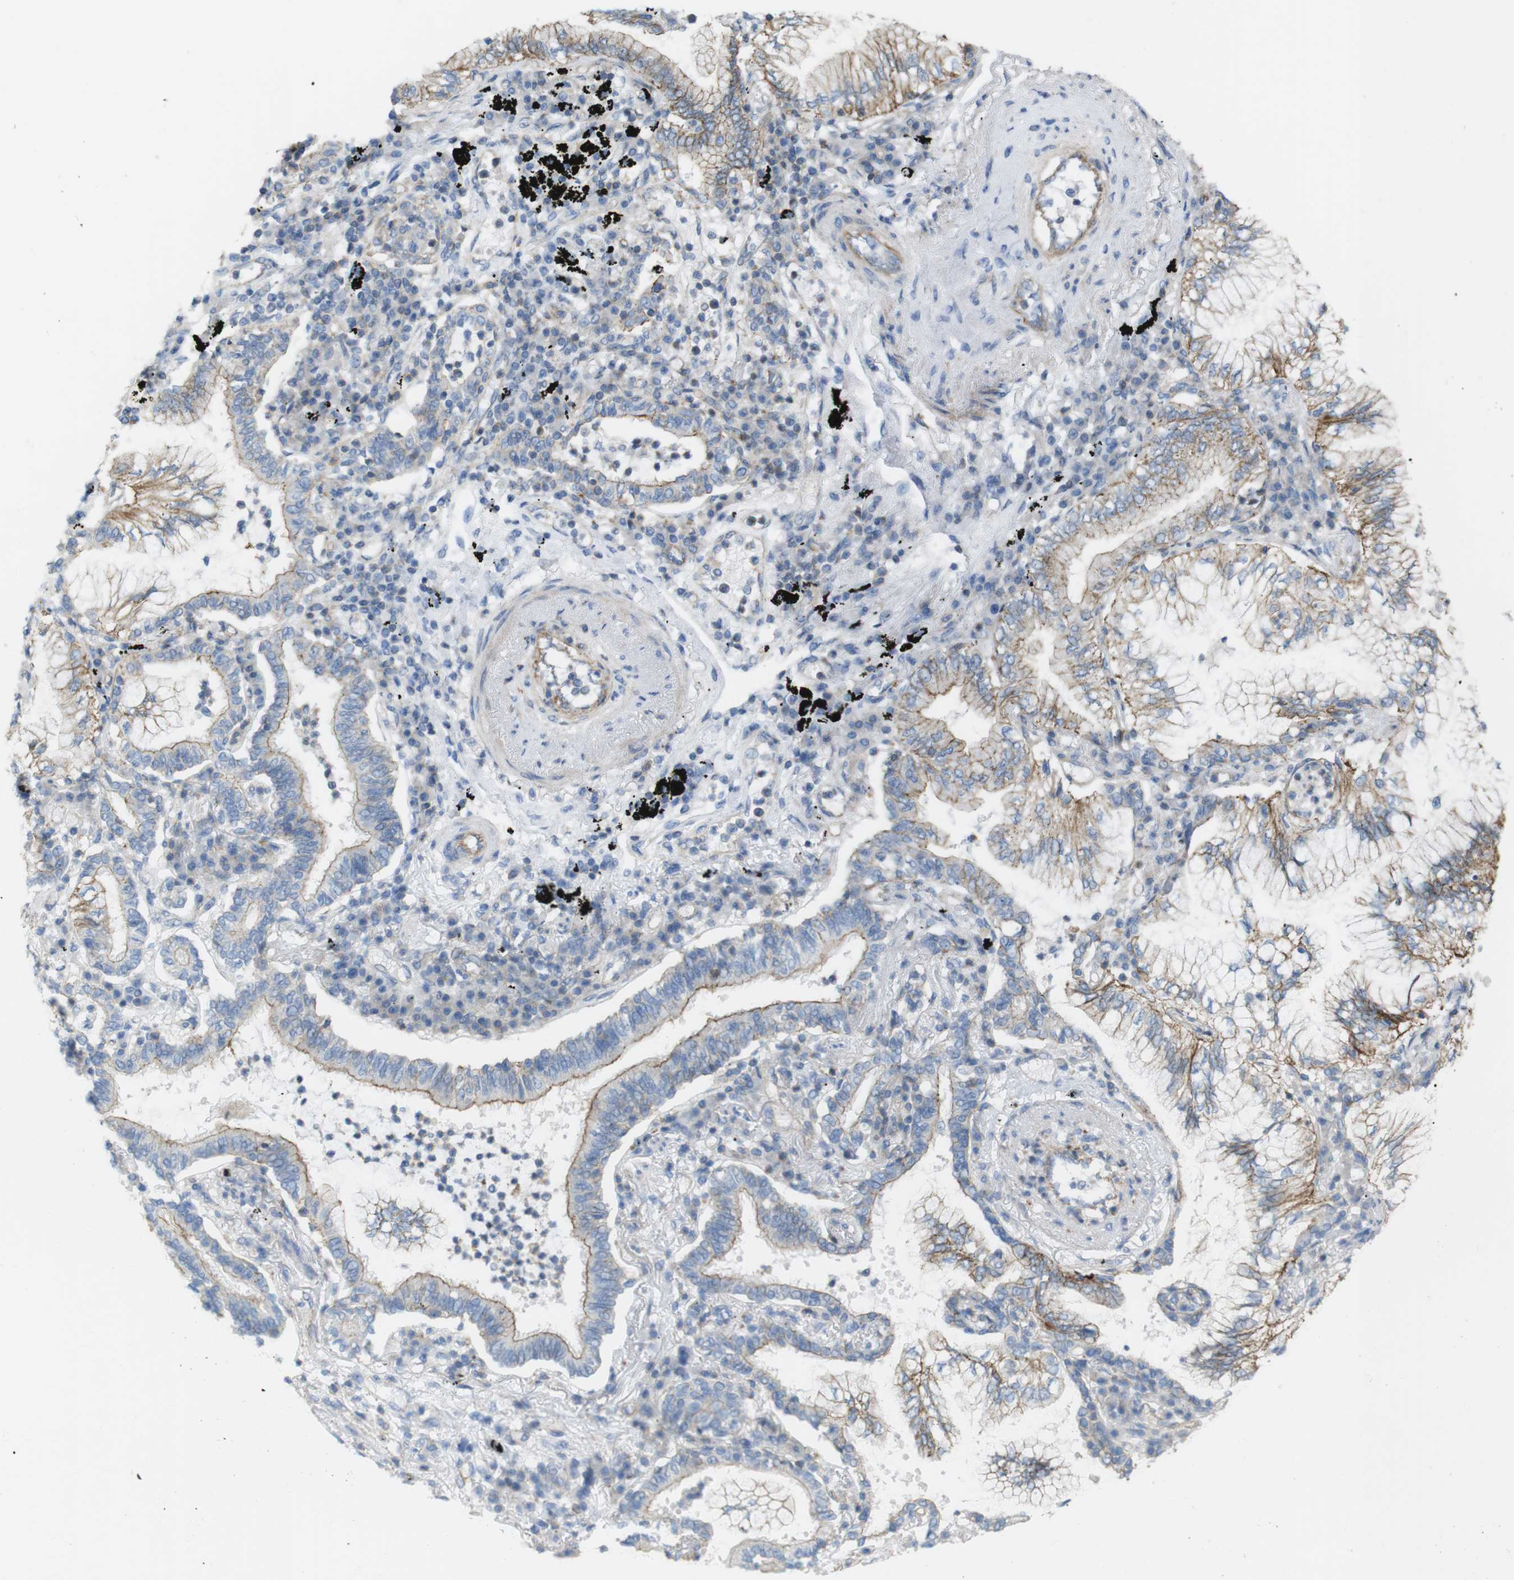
{"staining": {"intensity": "moderate", "quantity": "25%-75%", "location": "cytoplasmic/membranous"}, "tissue": "lung cancer", "cell_type": "Tumor cells", "image_type": "cancer", "snomed": [{"axis": "morphology", "description": "Normal tissue, NOS"}, {"axis": "morphology", "description": "Adenocarcinoma, NOS"}, {"axis": "topography", "description": "Bronchus"}, {"axis": "topography", "description": "Lung"}], "caption": "Adenocarcinoma (lung) stained with a protein marker demonstrates moderate staining in tumor cells.", "gene": "PREX2", "patient": {"sex": "female", "age": 70}}